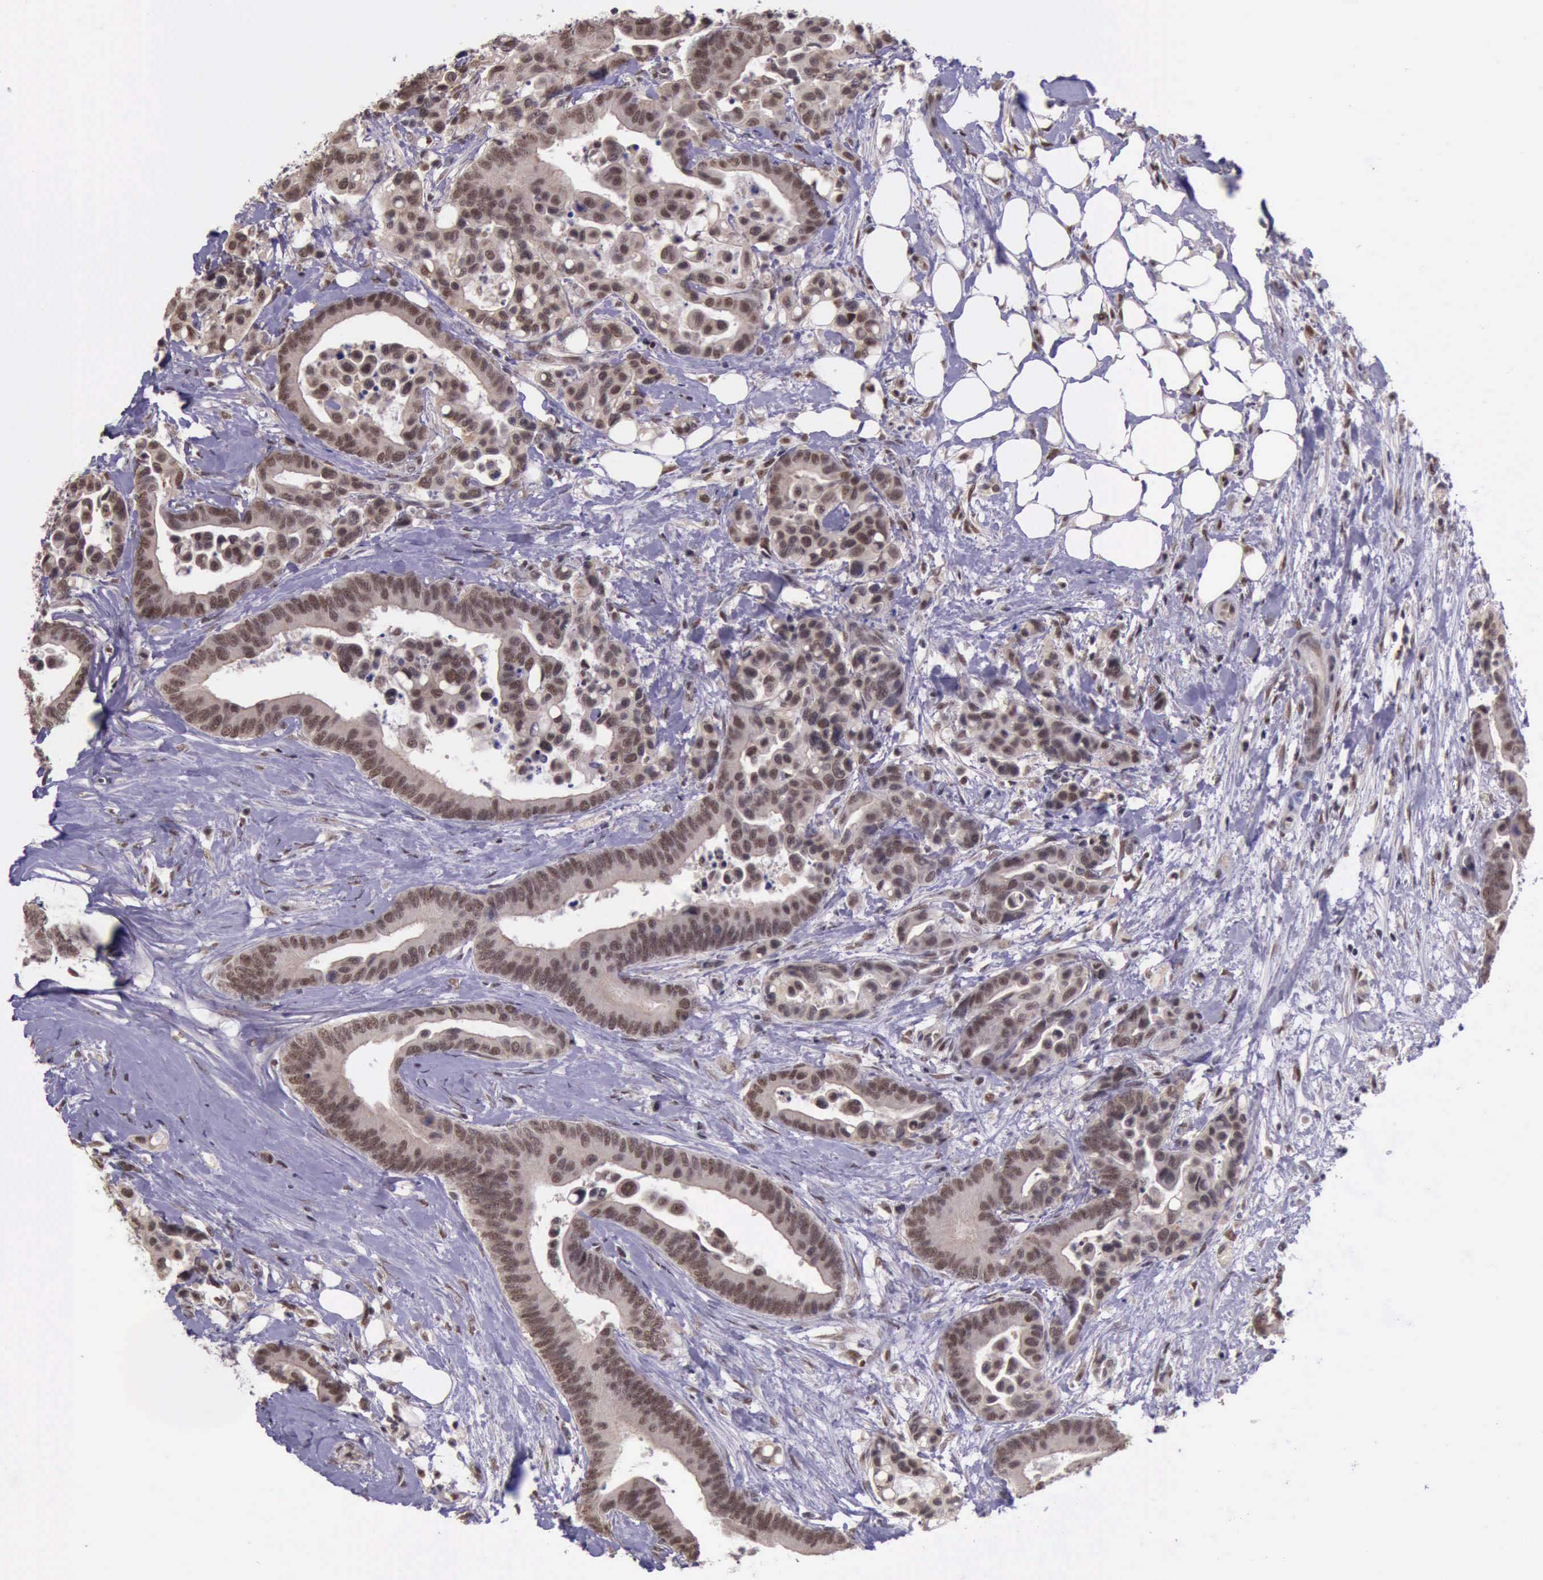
{"staining": {"intensity": "moderate", "quantity": ">75%", "location": "nuclear"}, "tissue": "colorectal cancer", "cell_type": "Tumor cells", "image_type": "cancer", "snomed": [{"axis": "morphology", "description": "Adenocarcinoma, NOS"}, {"axis": "topography", "description": "Colon"}], "caption": "Protein expression analysis of colorectal cancer reveals moderate nuclear staining in about >75% of tumor cells.", "gene": "PRPF39", "patient": {"sex": "male", "age": 82}}